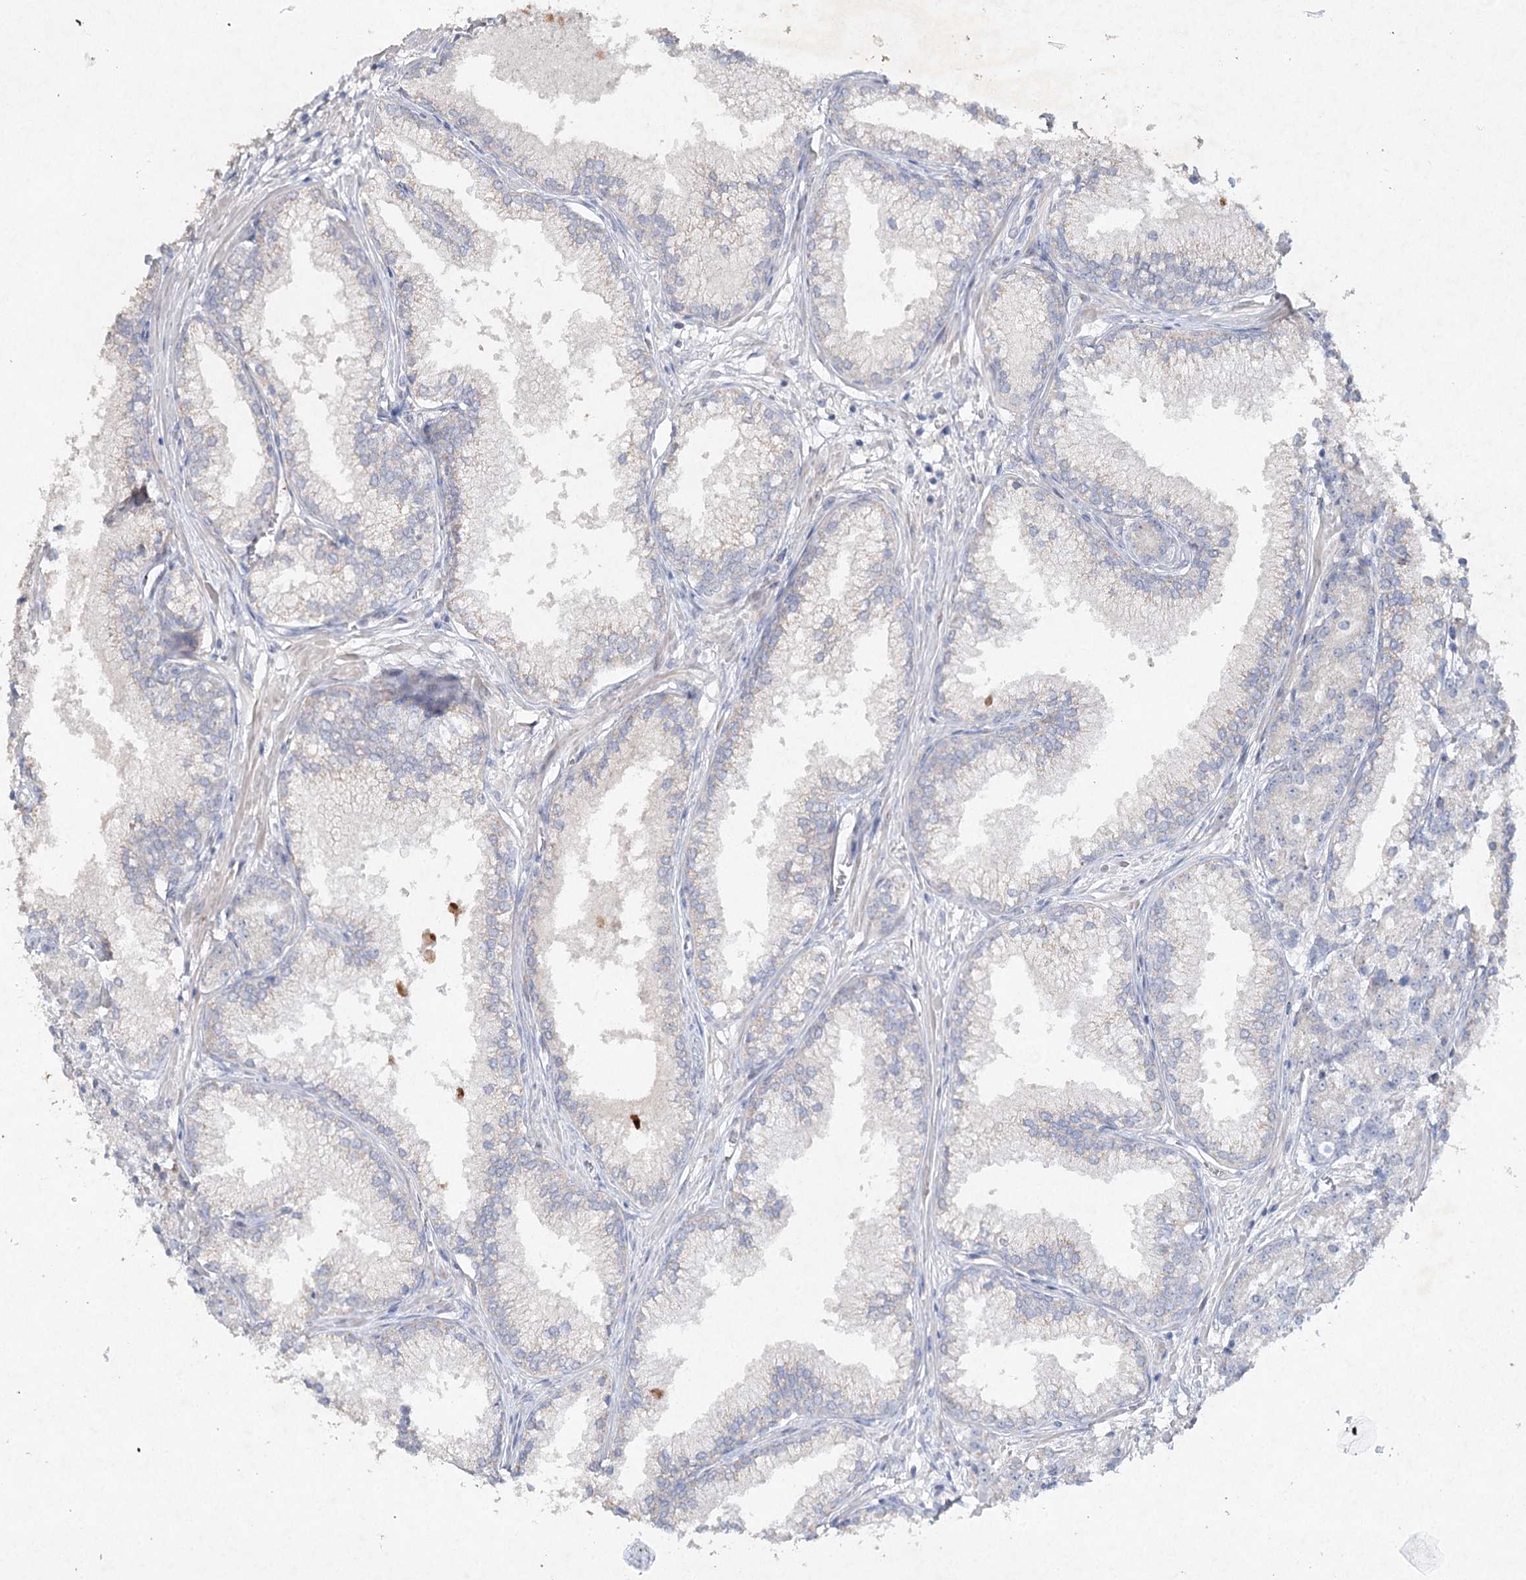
{"staining": {"intensity": "weak", "quantity": "<25%", "location": "cytoplasmic/membranous"}, "tissue": "prostate cancer", "cell_type": "Tumor cells", "image_type": "cancer", "snomed": [{"axis": "morphology", "description": "Adenocarcinoma, High grade"}, {"axis": "topography", "description": "Prostate"}], "caption": "The immunohistochemistry histopathology image has no significant expression in tumor cells of adenocarcinoma (high-grade) (prostate) tissue.", "gene": "RFX6", "patient": {"sex": "male", "age": 69}}